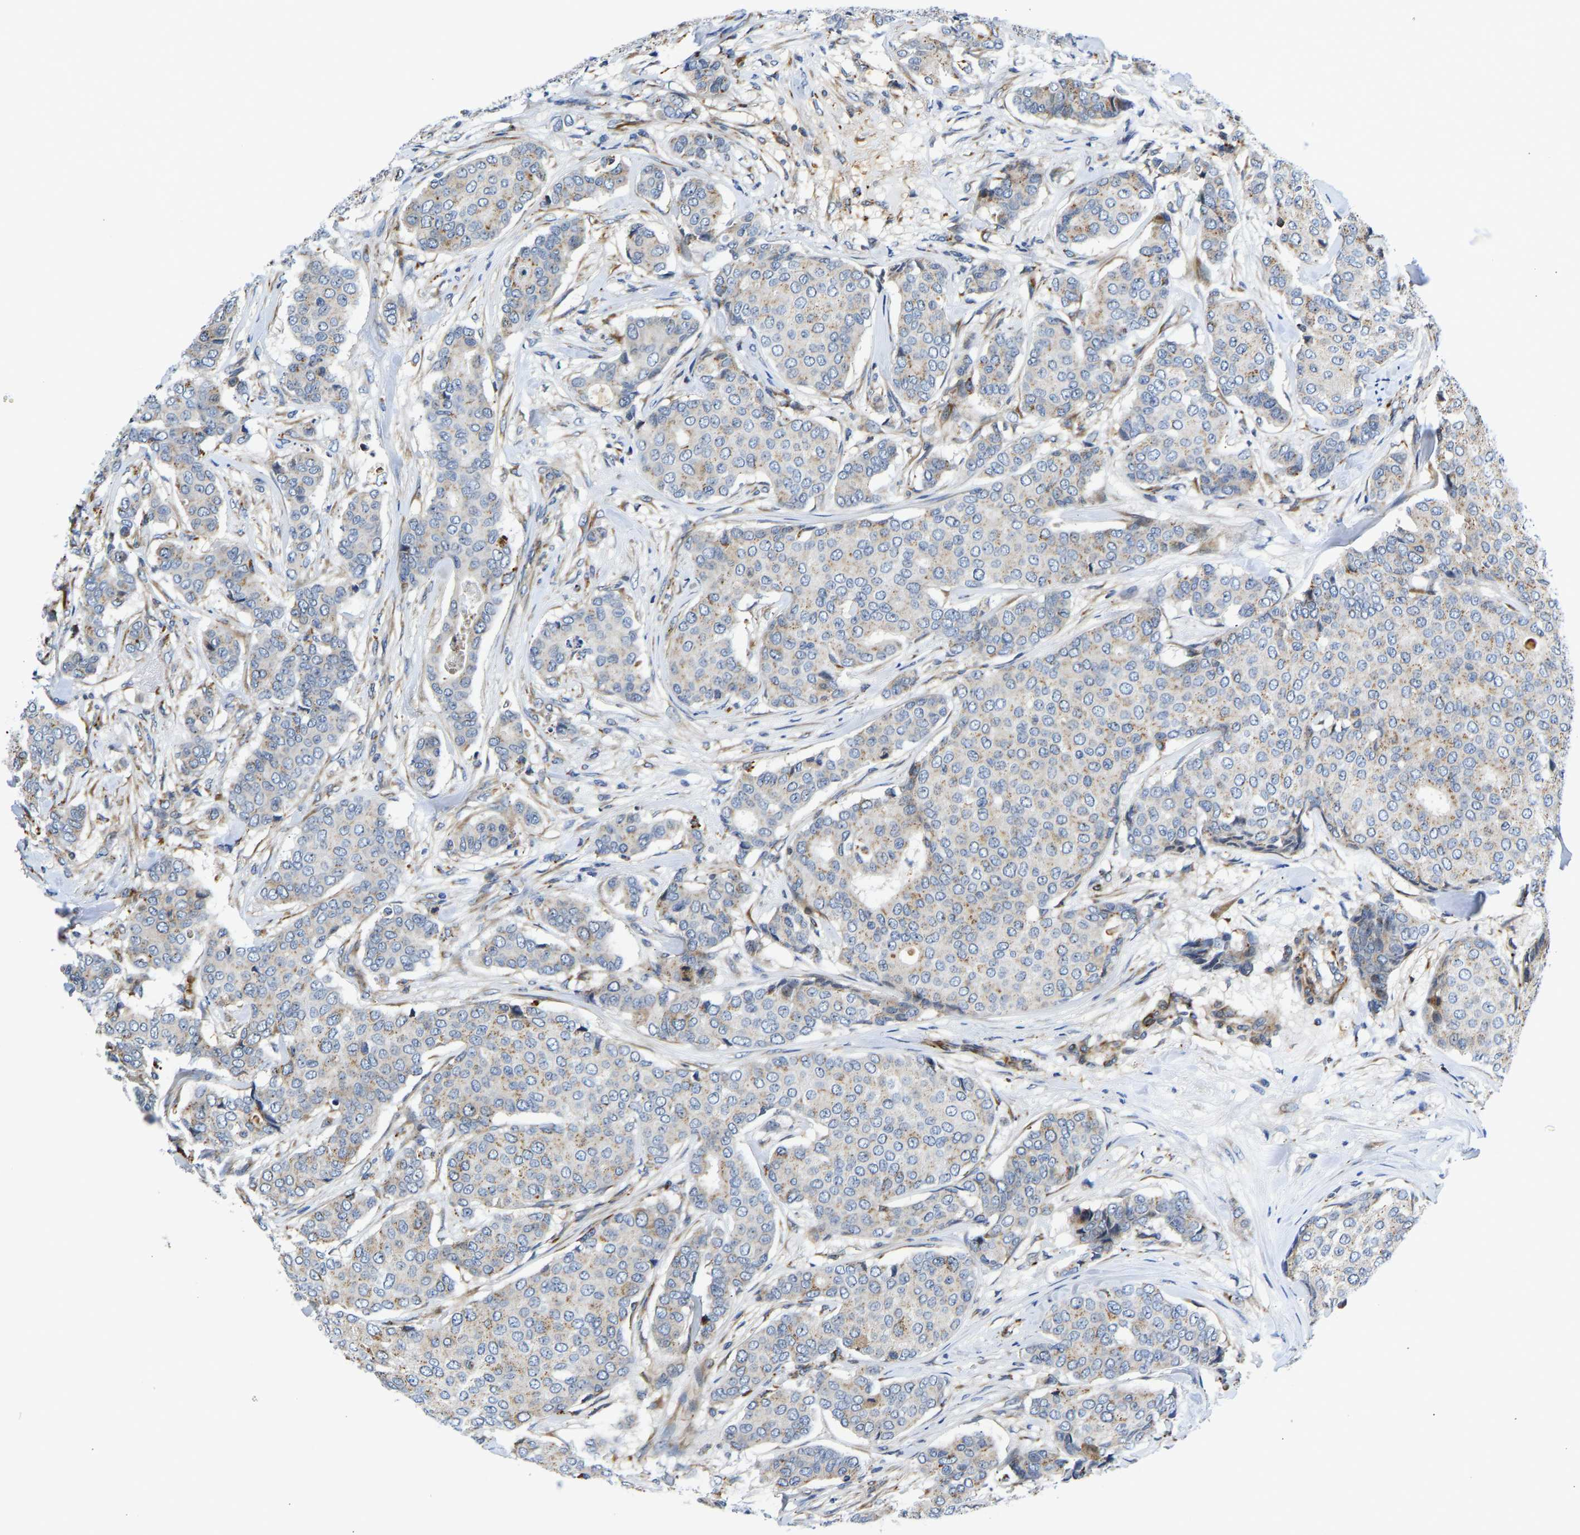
{"staining": {"intensity": "weak", "quantity": "25%-75%", "location": "cytoplasmic/membranous"}, "tissue": "breast cancer", "cell_type": "Tumor cells", "image_type": "cancer", "snomed": [{"axis": "morphology", "description": "Duct carcinoma"}, {"axis": "topography", "description": "Breast"}], "caption": "This is a photomicrograph of immunohistochemistry staining of breast invasive ductal carcinoma, which shows weak staining in the cytoplasmic/membranous of tumor cells.", "gene": "RESF1", "patient": {"sex": "female", "age": 75}}